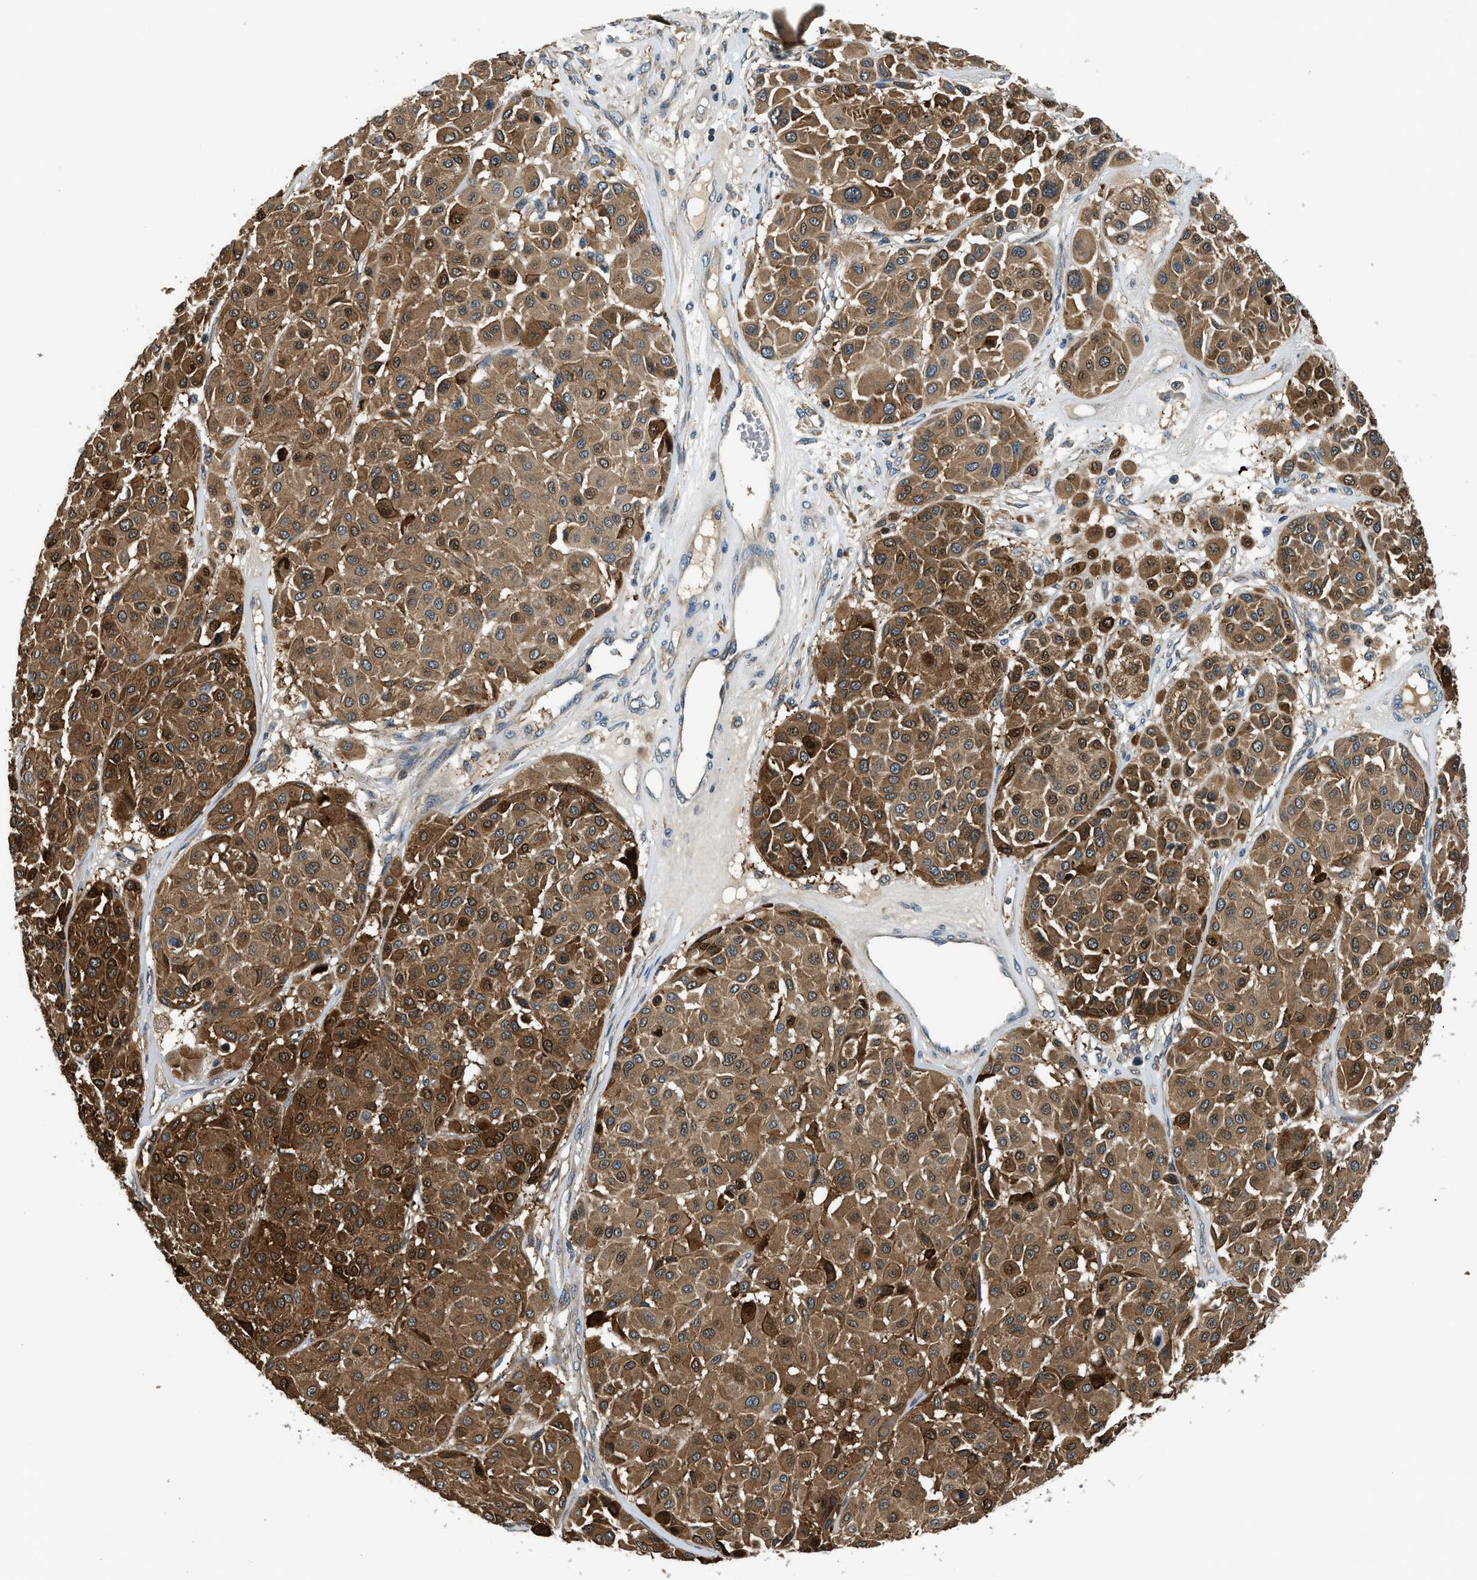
{"staining": {"intensity": "moderate", "quantity": ">75%", "location": "cytoplasmic/membranous"}, "tissue": "melanoma", "cell_type": "Tumor cells", "image_type": "cancer", "snomed": [{"axis": "morphology", "description": "Malignant melanoma, Metastatic site"}, {"axis": "topography", "description": "Soft tissue"}], "caption": "Malignant melanoma (metastatic site) was stained to show a protein in brown. There is medium levels of moderate cytoplasmic/membranous expression in approximately >75% of tumor cells.", "gene": "IL3RA", "patient": {"sex": "male", "age": 41}}